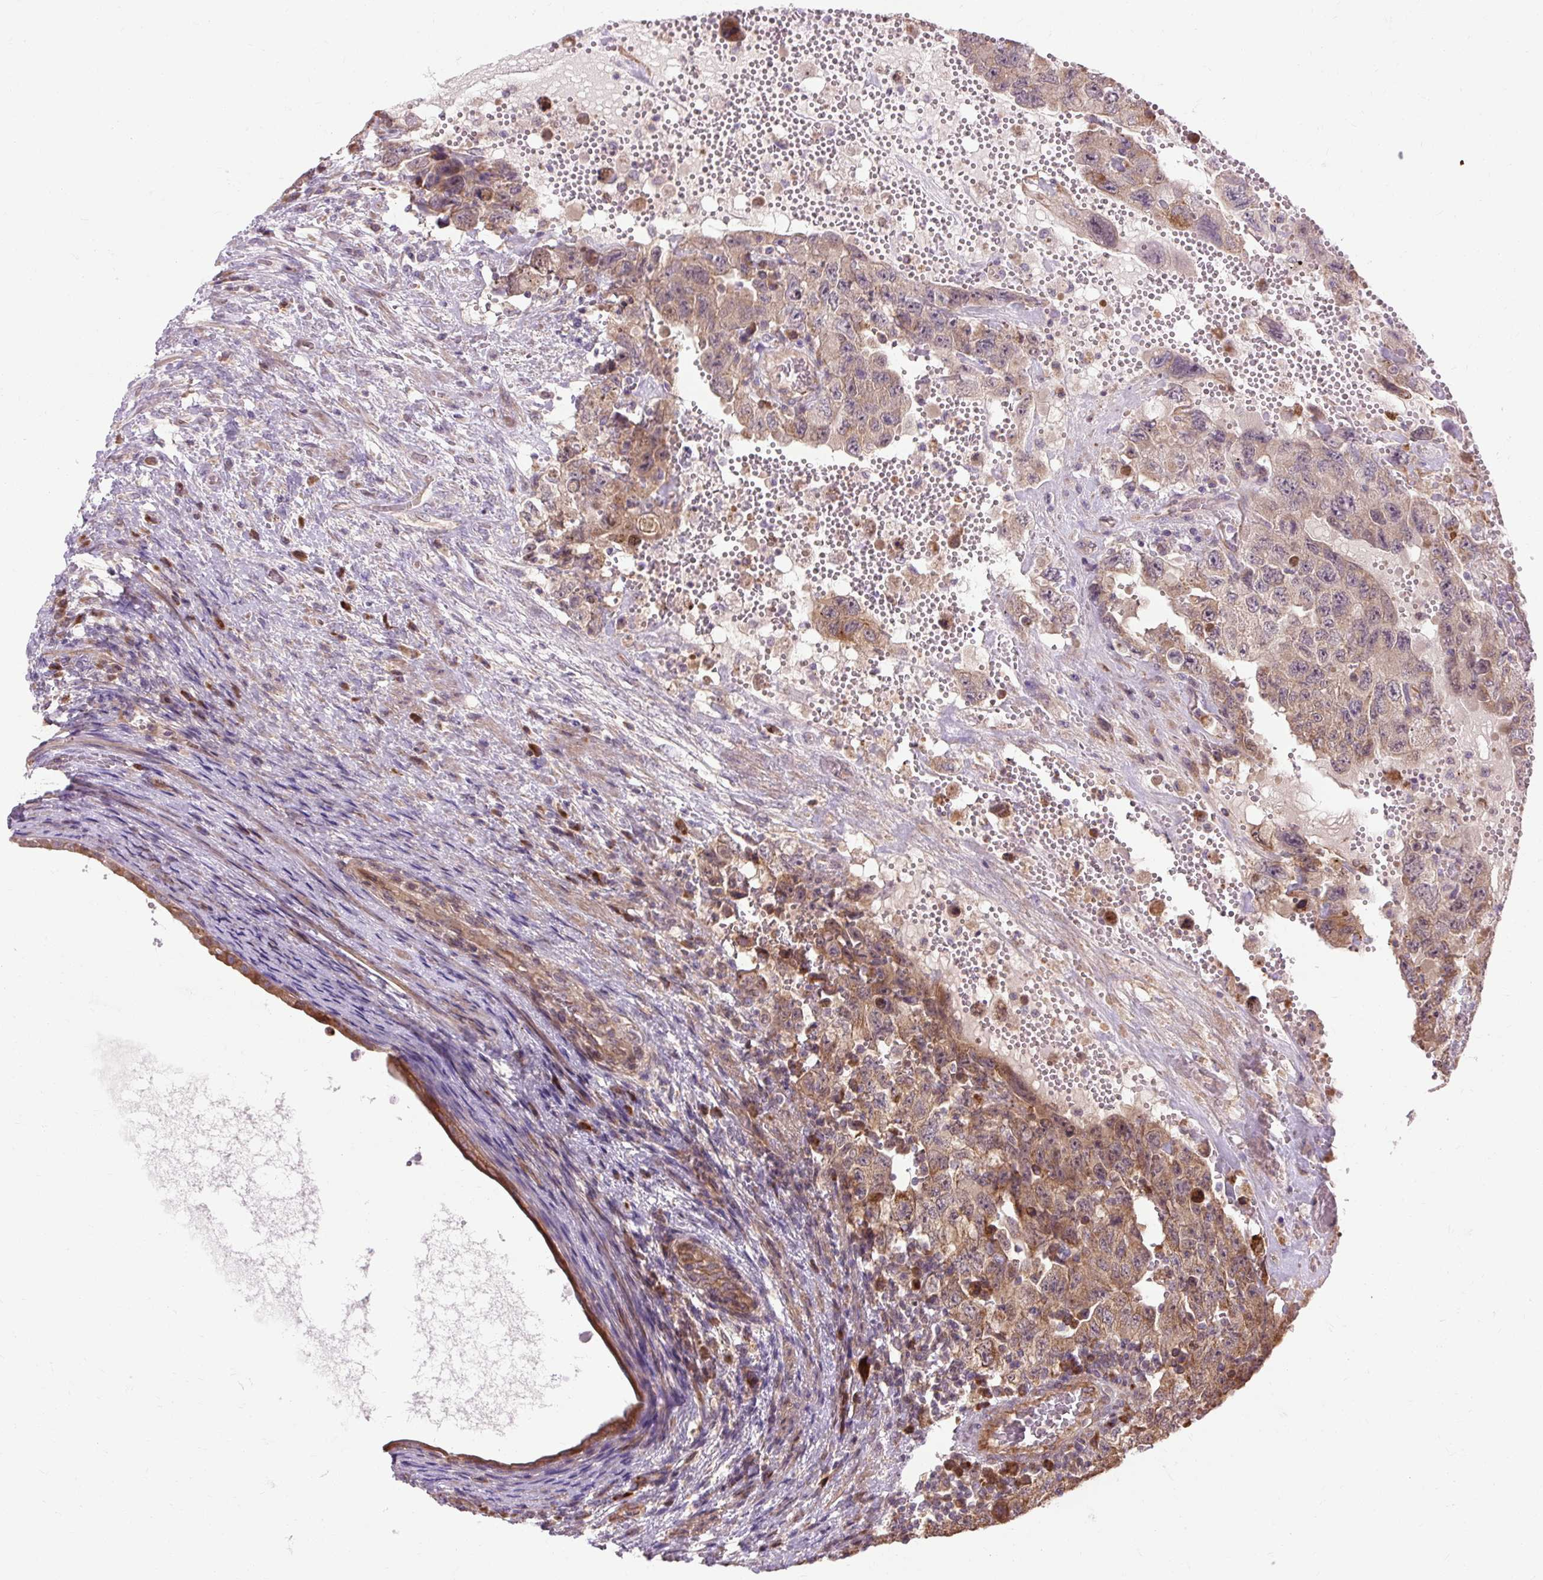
{"staining": {"intensity": "moderate", "quantity": ">75%", "location": "cytoplasmic/membranous"}, "tissue": "testis cancer", "cell_type": "Tumor cells", "image_type": "cancer", "snomed": [{"axis": "morphology", "description": "Carcinoma, Embryonal, NOS"}, {"axis": "topography", "description": "Testis"}], "caption": "Testis embryonal carcinoma stained for a protein (brown) exhibits moderate cytoplasmic/membranous positive positivity in about >75% of tumor cells.", "gene": "FLRT1", "patient": {"sex": "male", "age": 26}}